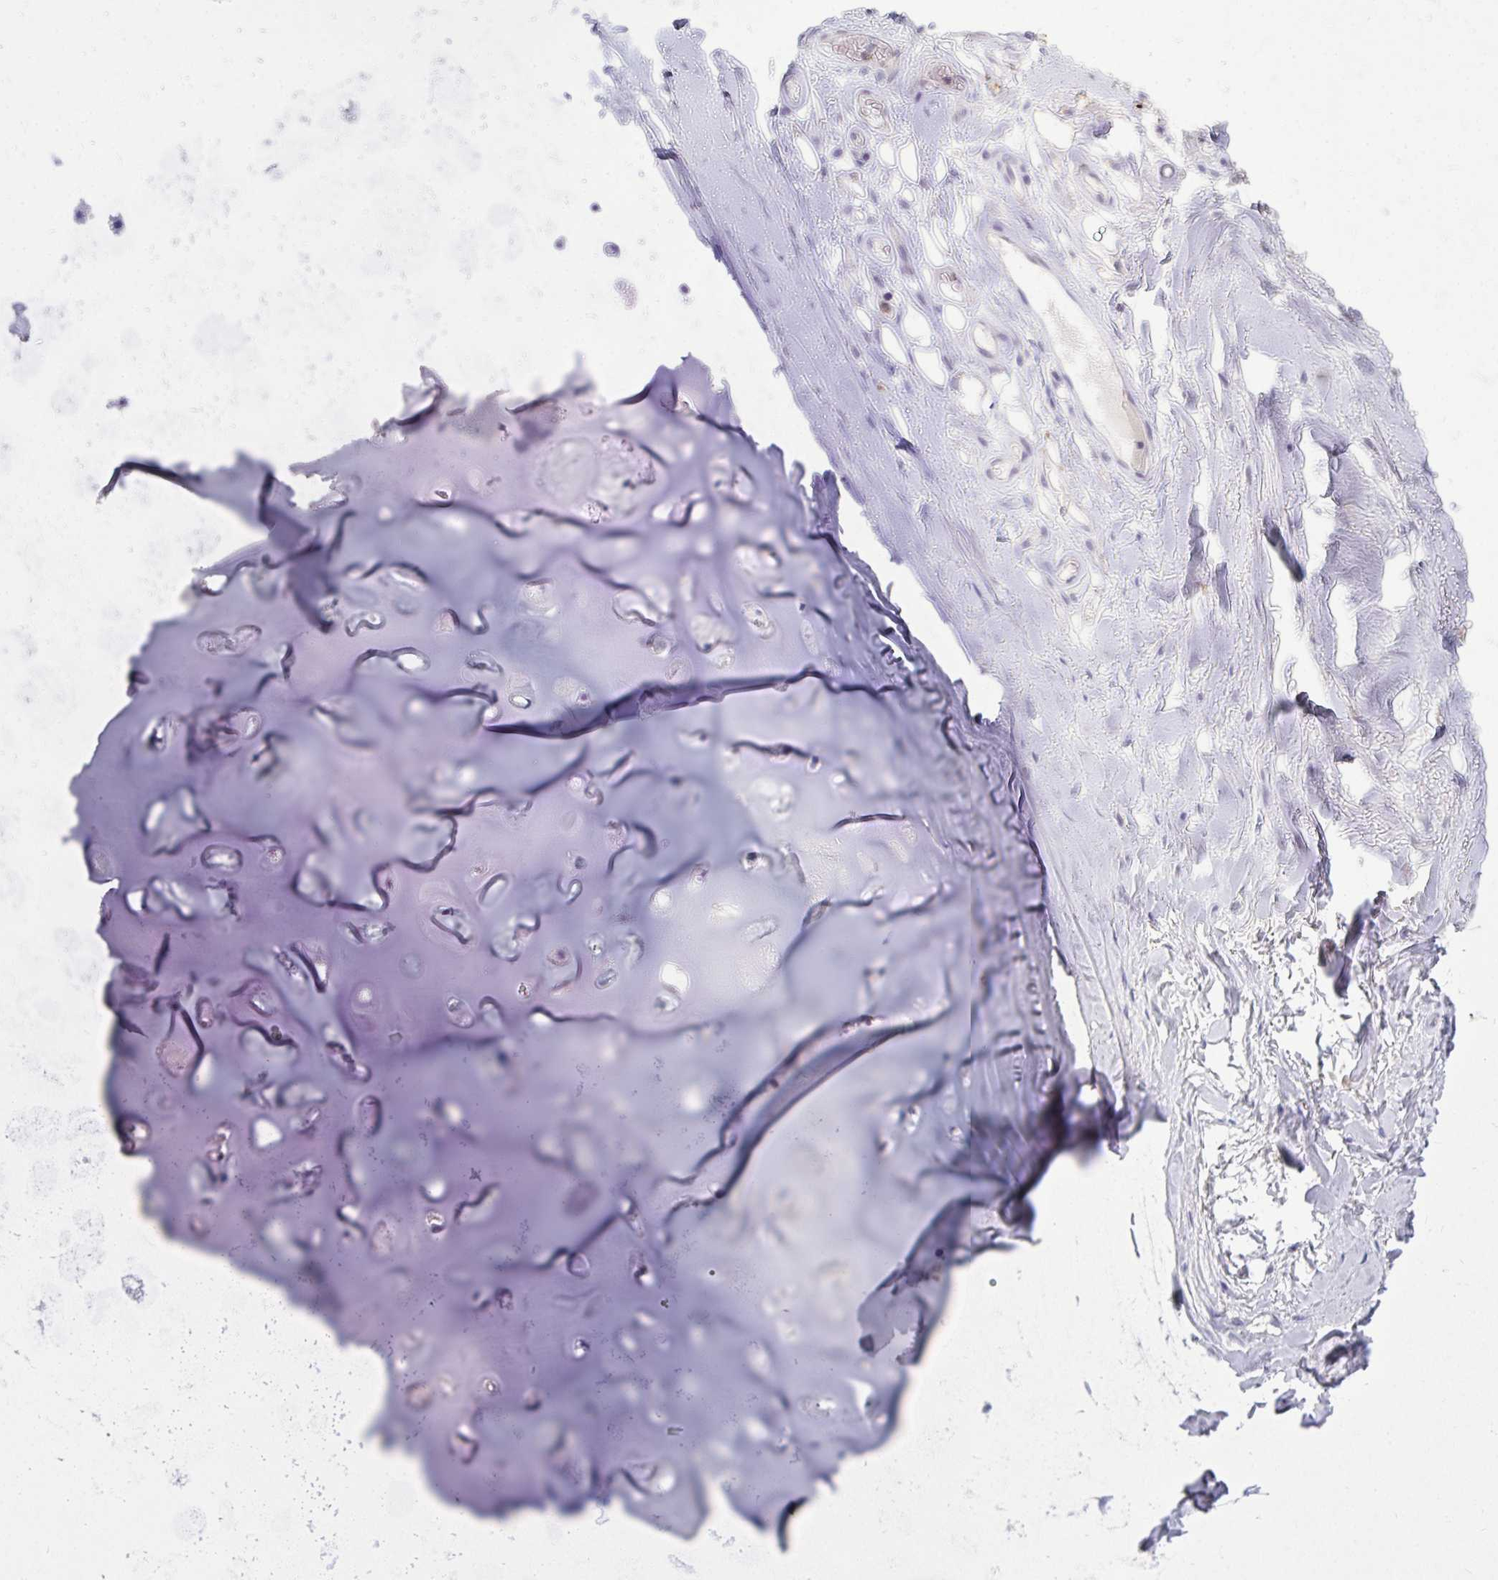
{"staining": {"intensity": "negative", "quantity": "none", "location": "none"}, "tissue": "adipose tissue", "cell_type": "Adipocytes", "image_type": "normal", "snomed": [{"axis": "morphology", "description": "Normal tissue, NOS"}, {"axis": "topography", "description": "Cartilage tissue"}, {"axis": "topography", "description": "Nasopharynx"}, {"axis": "topography", "description": "Thyroid gland"}], "caption": "Human adipose tissue stained for a protein using IHC reveals no staining in adipocytes.", "gene": "ACSL5", "patient": {"sex": "male", "age": 63}}